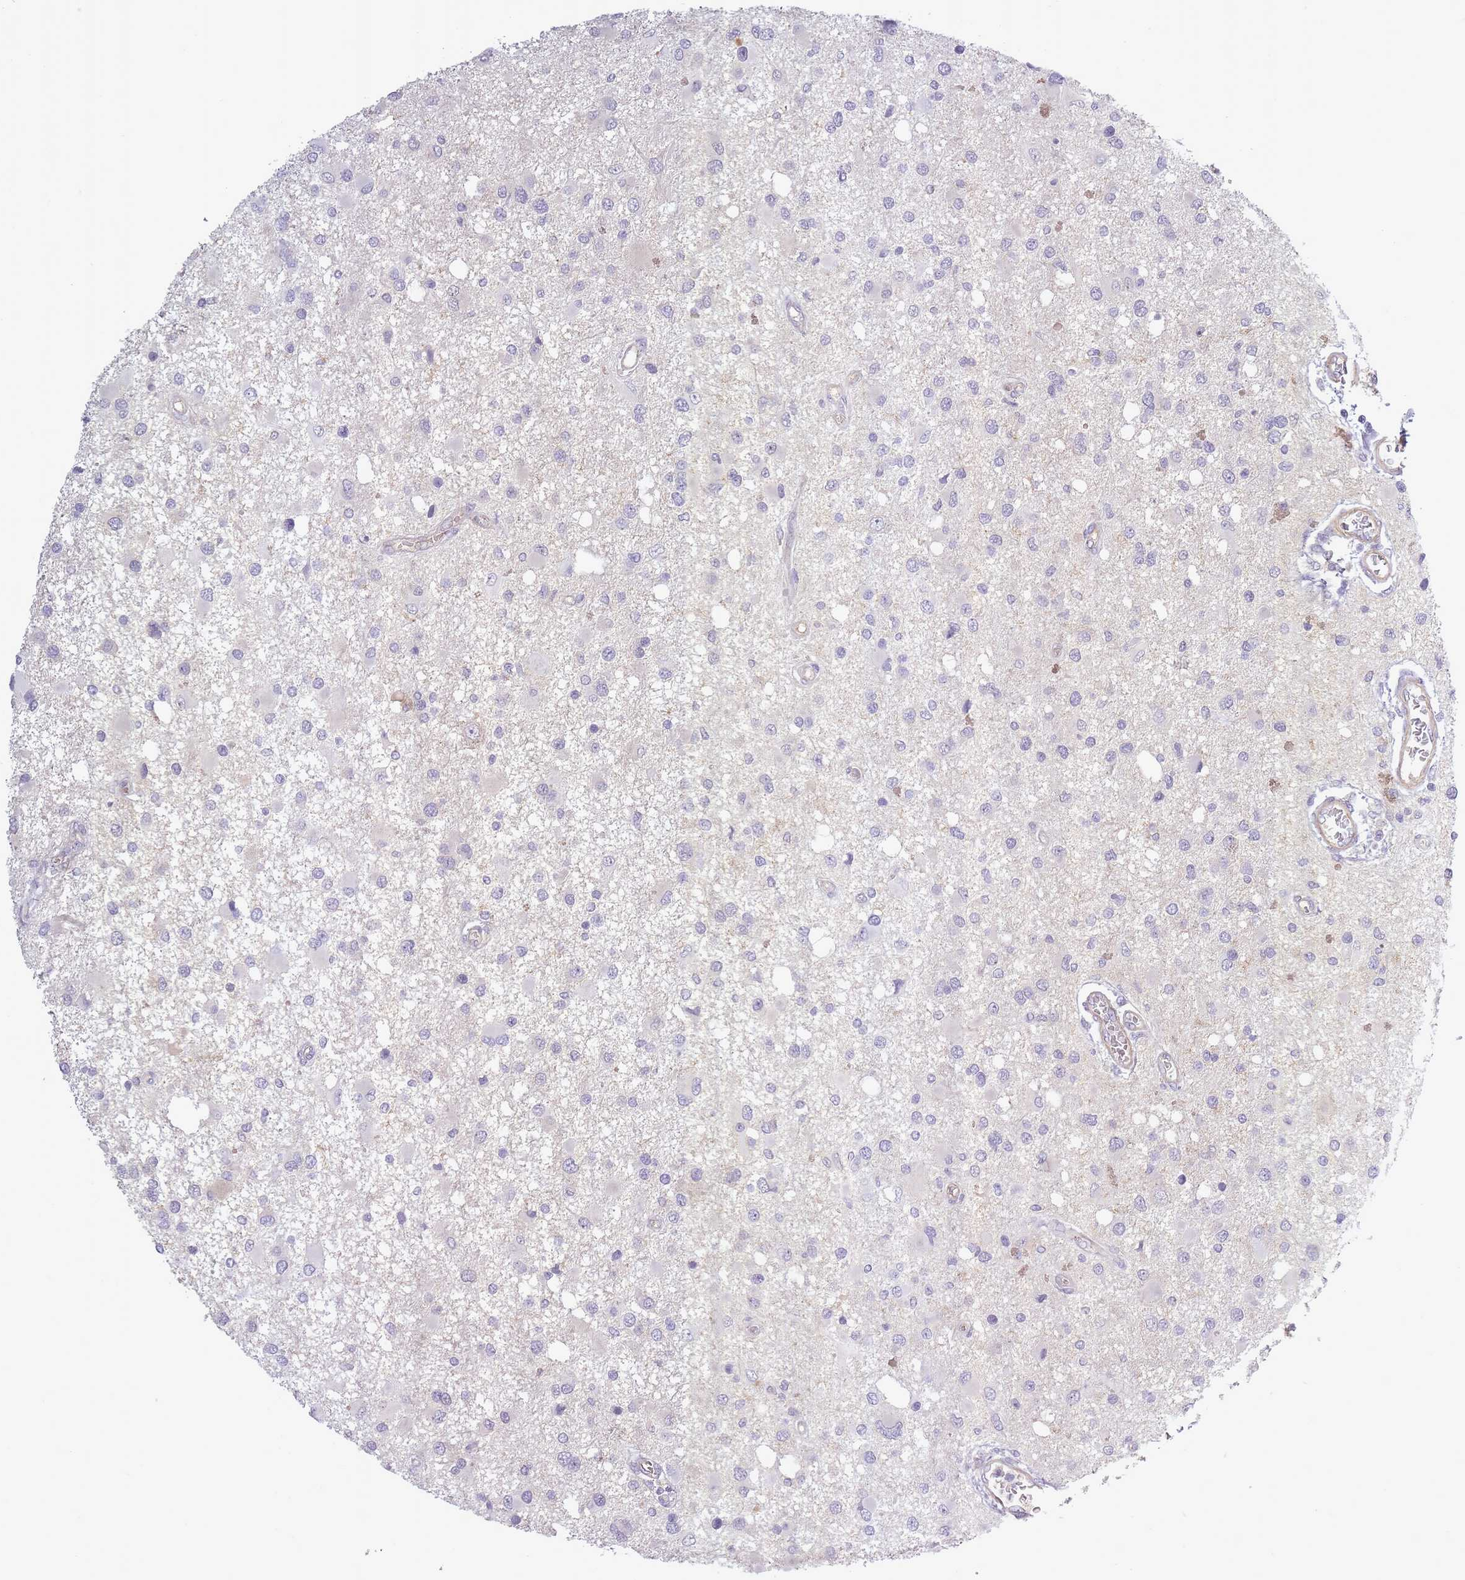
{"staining": {"intensity": "negative", "quantity": "none", "location": "none"}, "tissue": "glioma", "cell_type": "Tumor cells", "image_type": "cancer", "snomed": [{"axis": "morphology", "description": "Glioma, malignant, High grade"}, {"axis": "topography", "description": "Brain"}], "caption": "This is an immunohistochemistry (IHC) image of glioma. There is no positivity in tumor cells.", "gene": "SLC8A2", "patient": {"sex": "male", "age": 53}}